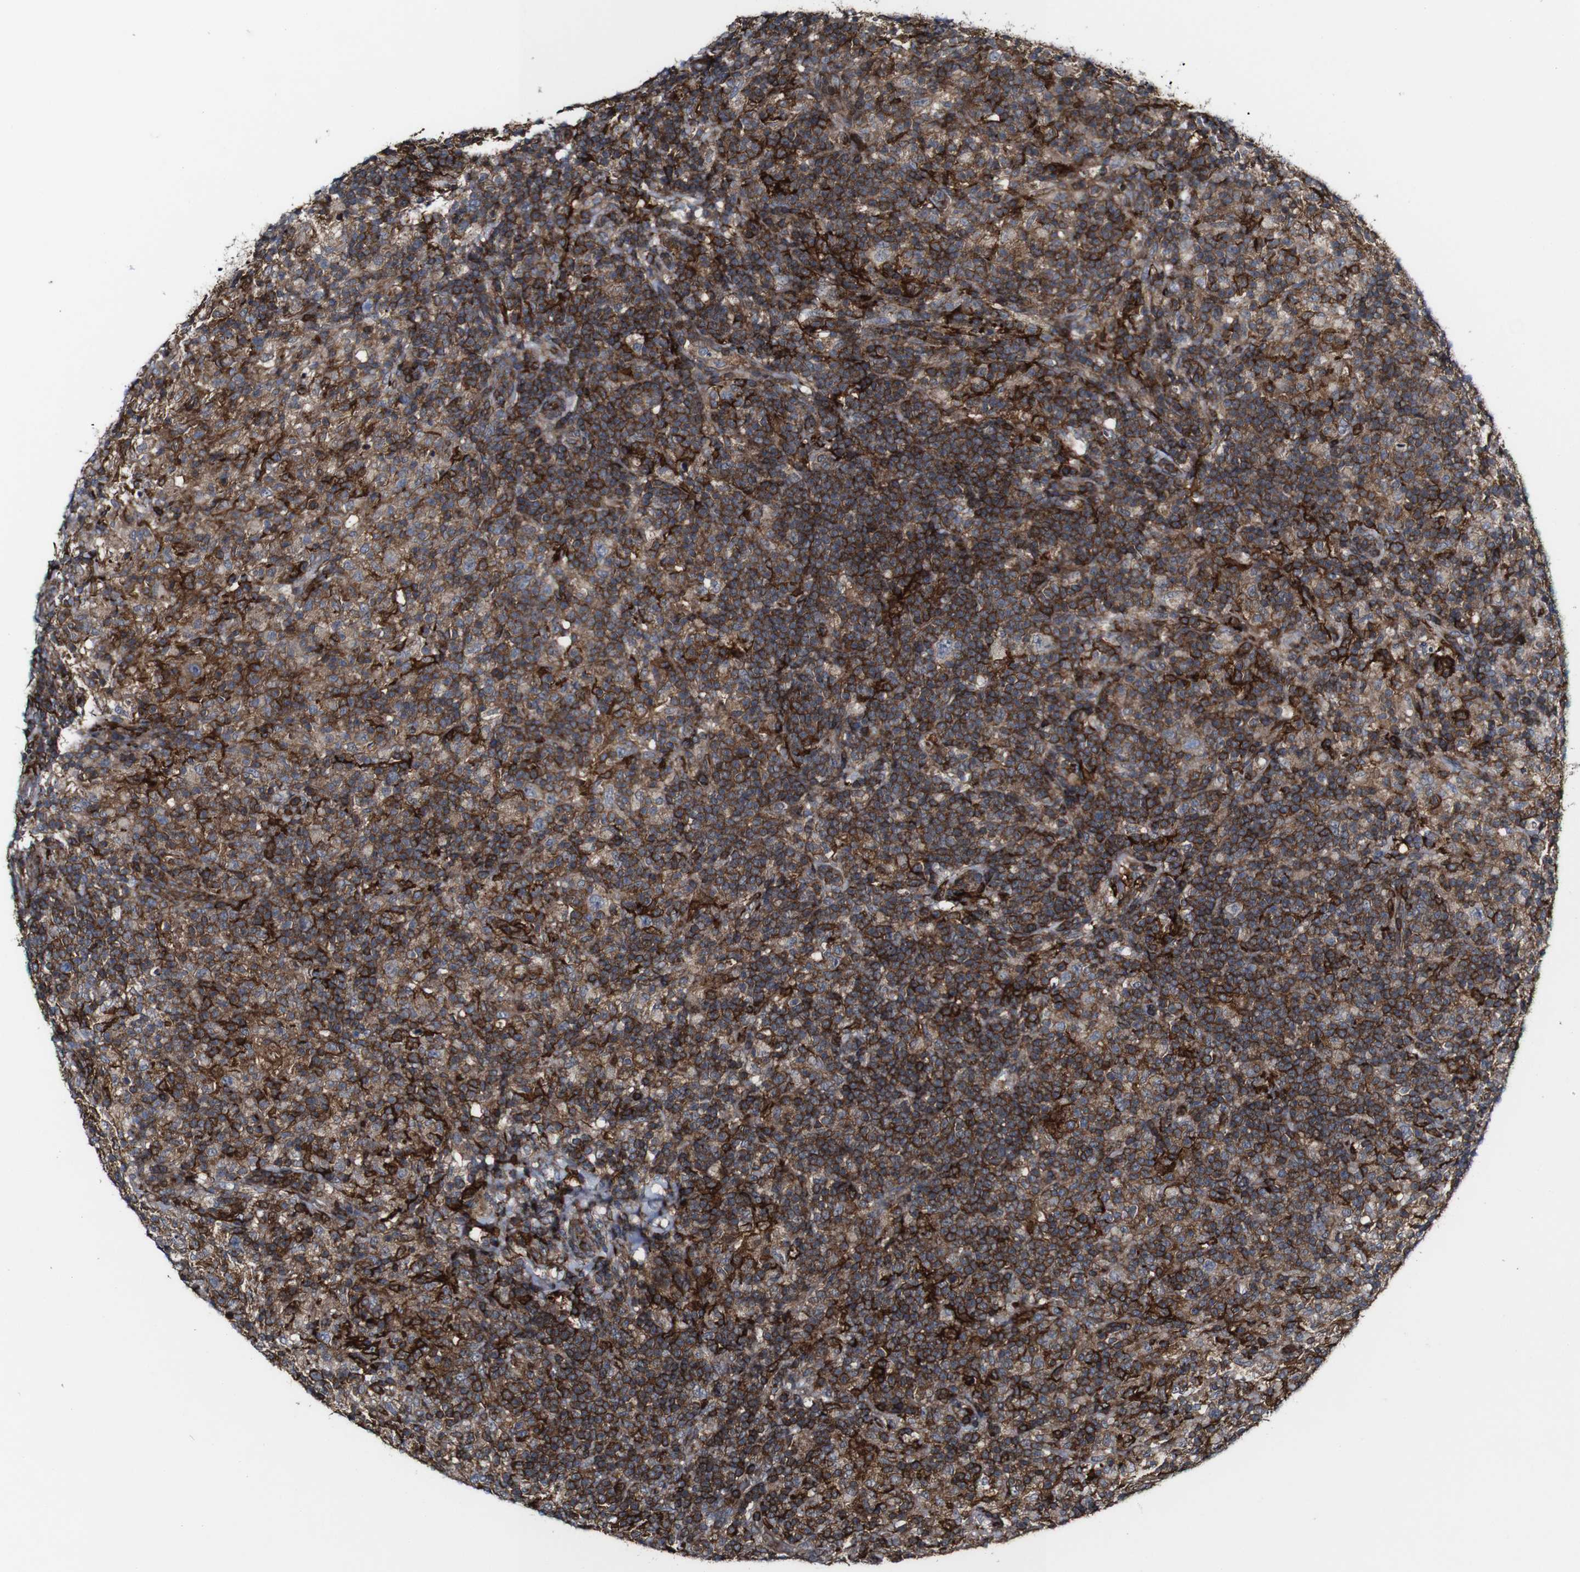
{"staining": {"intensity": "weak", "quantity": ">75%", "location": "cytoplasmic/membranous"}, "tissue": "lymphoma", "cell_type": "Tumor cells", "image_type": "cancer", "snomed": [{"axis": "morphology", "description": "Hodgkin's disease, NOS"}, {"axis": "topography", "description": "Lymph node"}], "caption": "A low amount of weak cytoplasmic/membranous staining is appreciated in approximately >75% of tumor cells in Hodgkin's disease tissue.", "gene": "JAK2", "patient": {"sex": "male", "age": 70}}